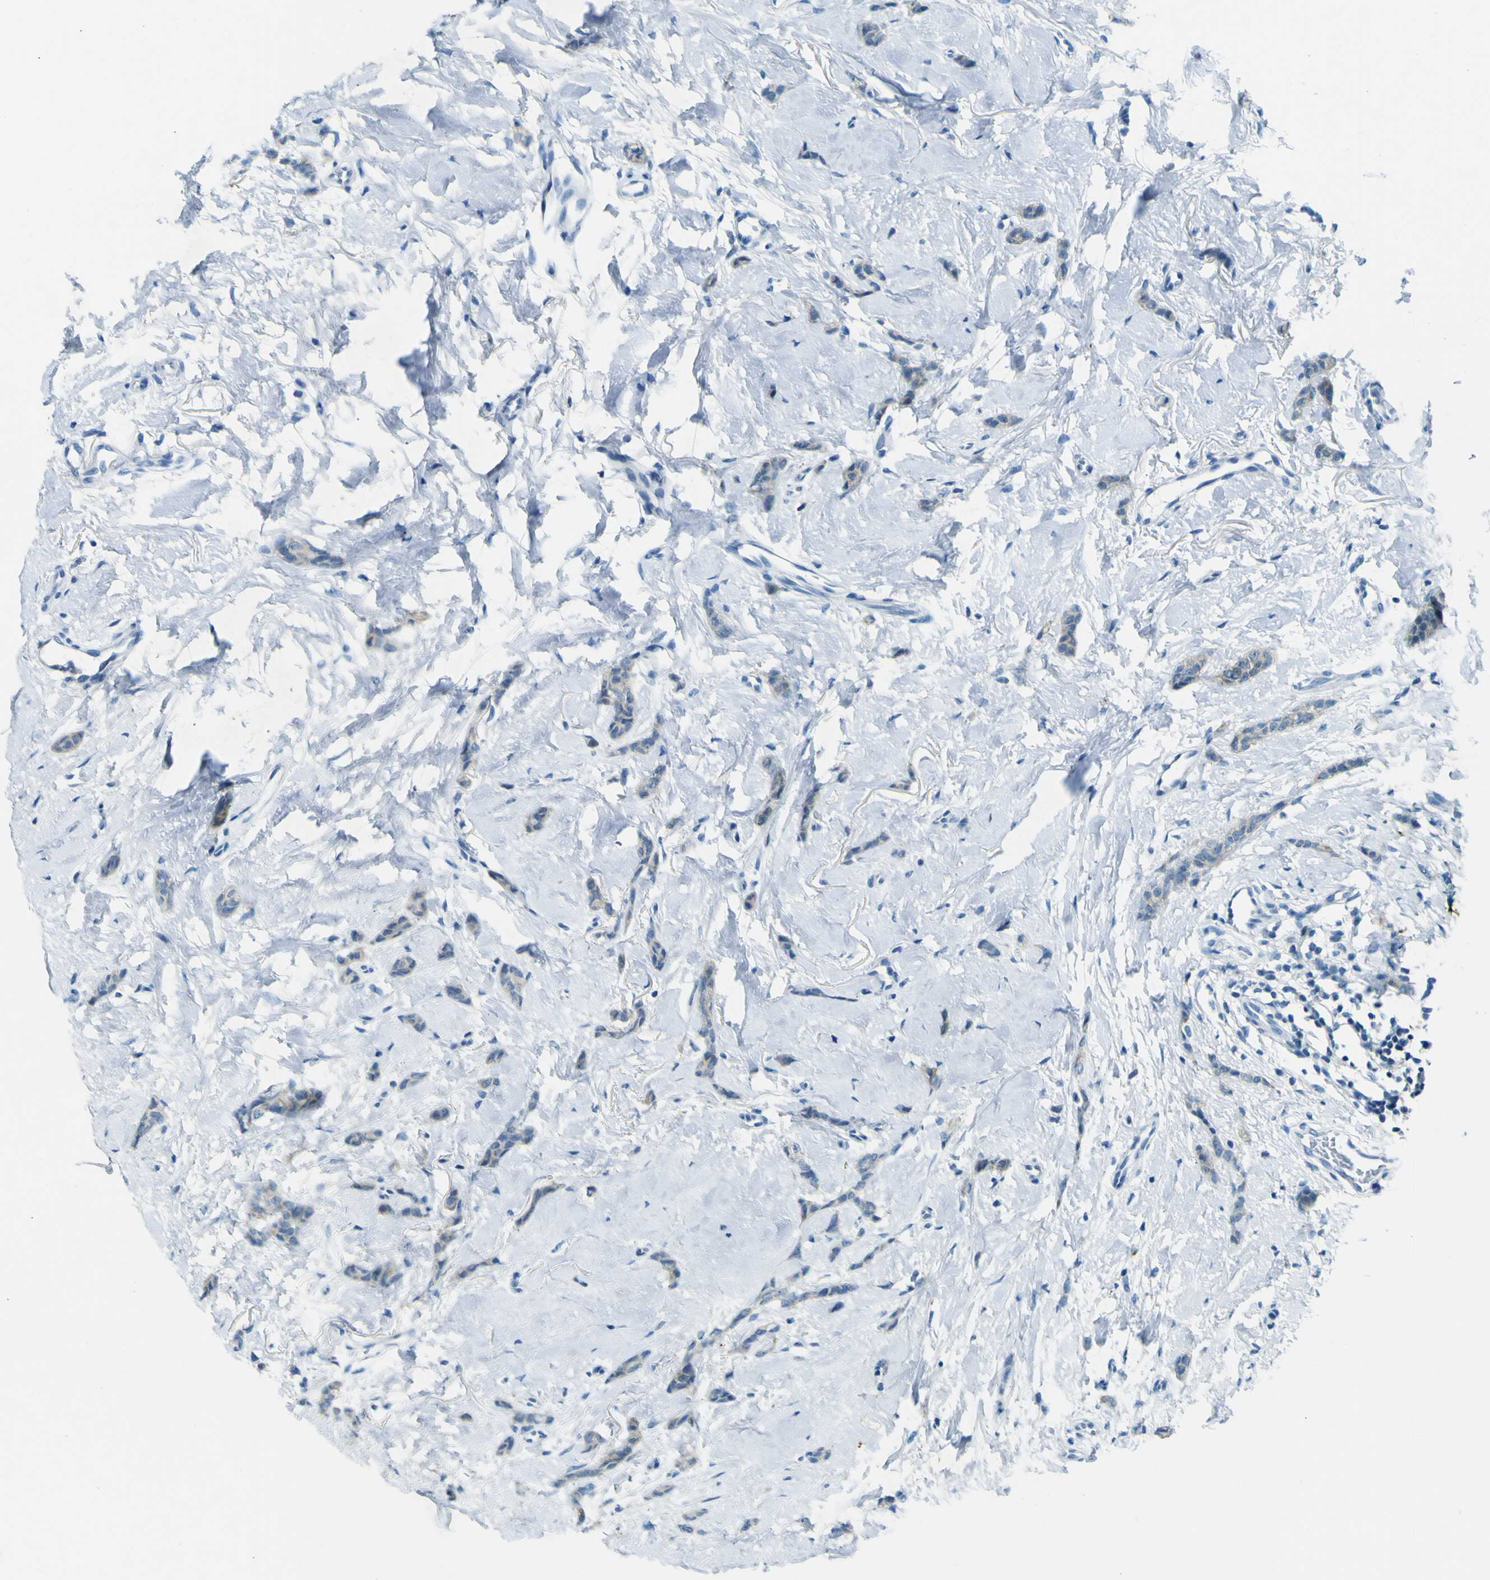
{"staining": {"intensity": "moderate", "quantity": "25%-75%", "location": "cytoplasmic/membranous"}, "tissue": "breast cancer", "cell_type": "Tumor cells", "image_type": "cancer", "snomed": [{"axis": "morphology", "description": "Lobular carcinoma"}, {"axis": "topography", "description": "Skin"}, {"axis": "topography", "description": "Breast"}], "caption": "This photomicrograph demonstrates immunohistochemistry (IHC) staining of human breast lobular carcinoma, with medium moderate cytoplasmic/membranous staining in approximately 25%-75% of tumor cells.", "gene": "SORCS1", "patient": {"sex": "female", "age": 46}}